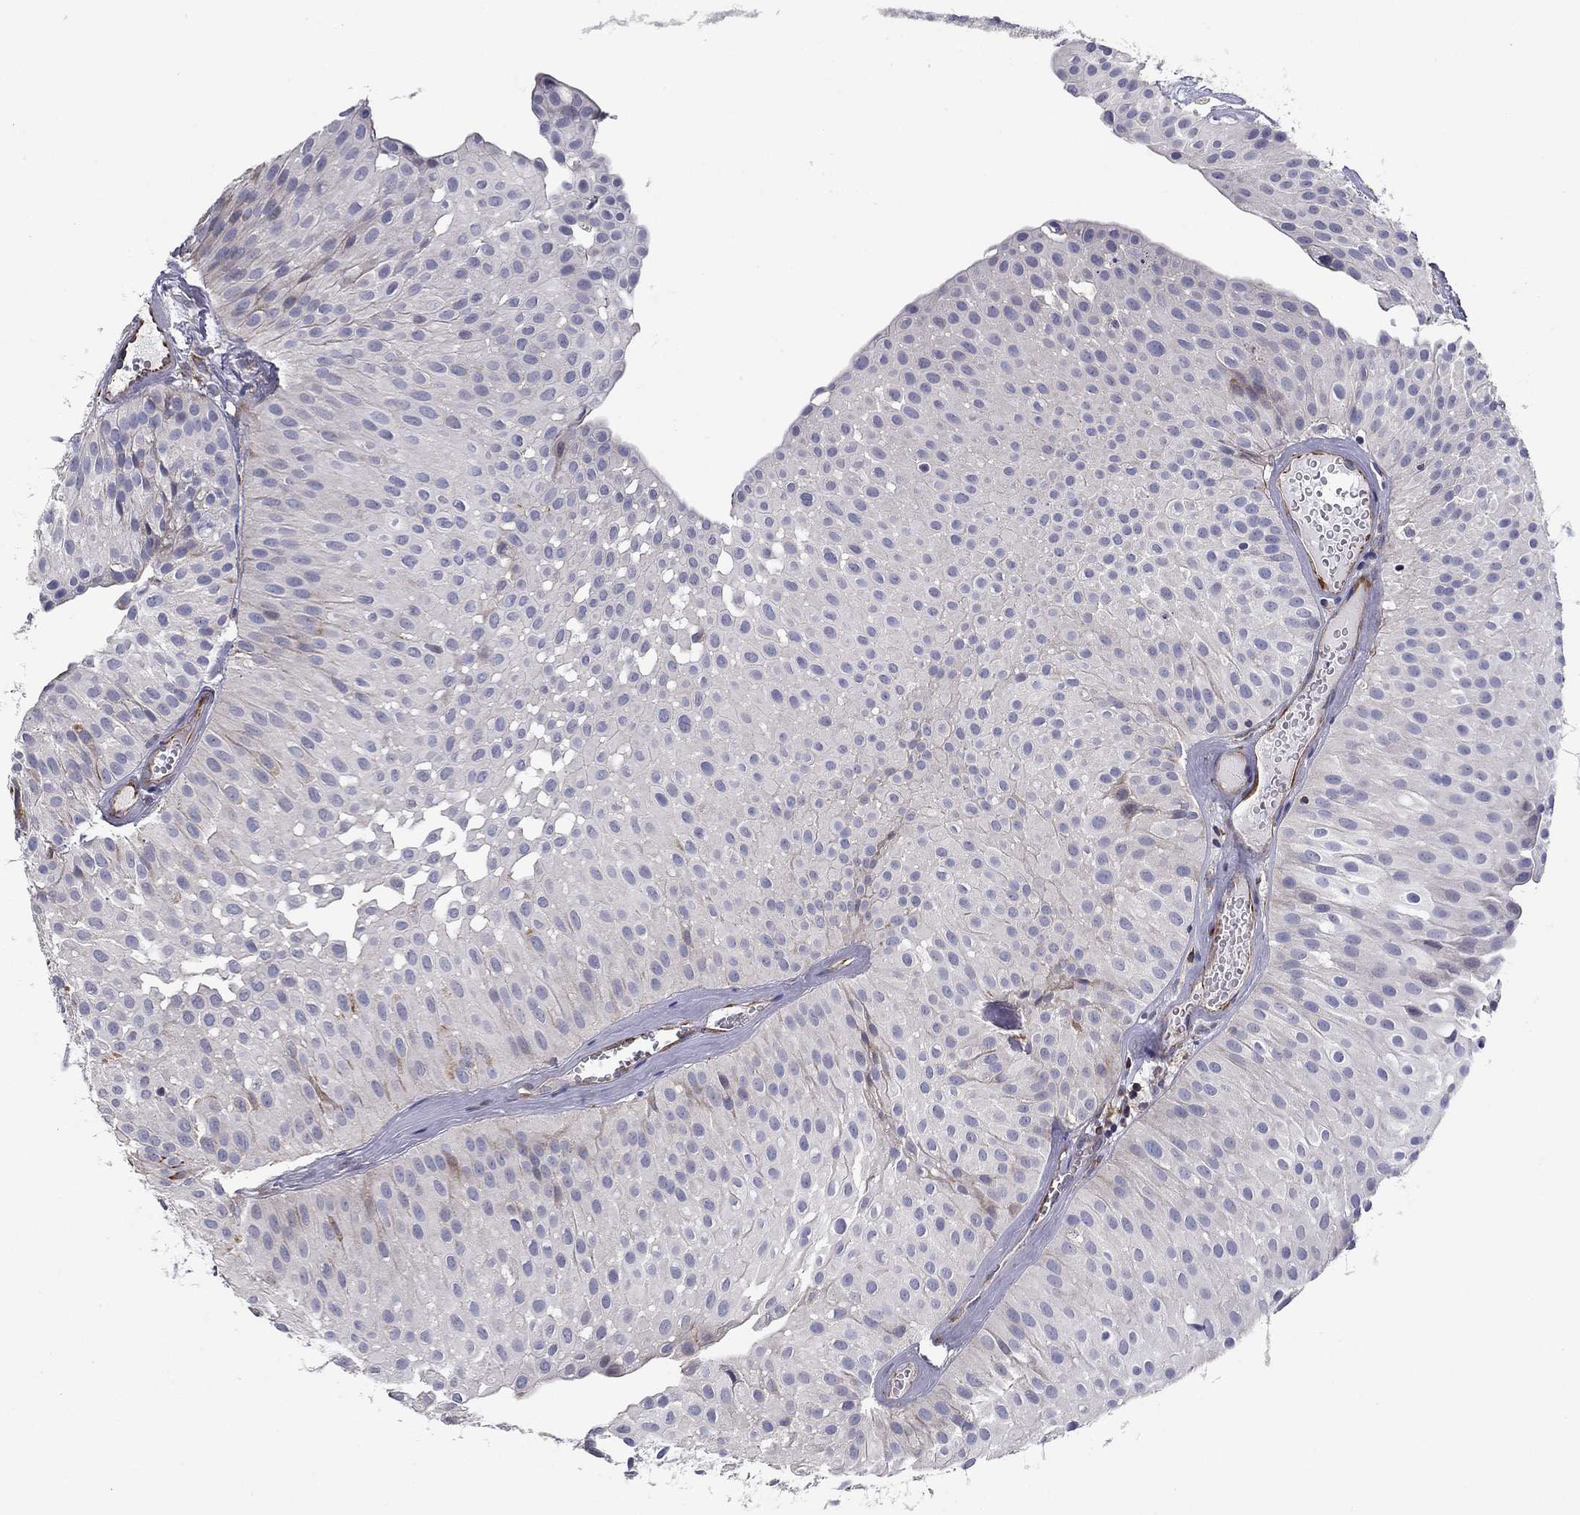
{"staining": {"intensity": "negative", "quantity": "none", "location": "none"}, "tissue": "urothelial cancer", "cell_type": "Tumor cells", "image_type": "cancer", "snomed": [{"axis": "morphology", "description": "Urothelial carcinoma, Low grade"}, {"axis": "topography", "description": "Urinary bladder"}], "caption": "A high-resolution photomicrograph shows immunohistochemistry staining of low-grade urothelial carcinoma, which shows no significant expression in tumor cells. (DAB (3,3'-diaminobenzidine) immunohistochemistry (IHC) visualized using brightfield microscopy, high magnification).", "gene": "CLSTN1", "patient": {"sex": "male", "age": 64}}